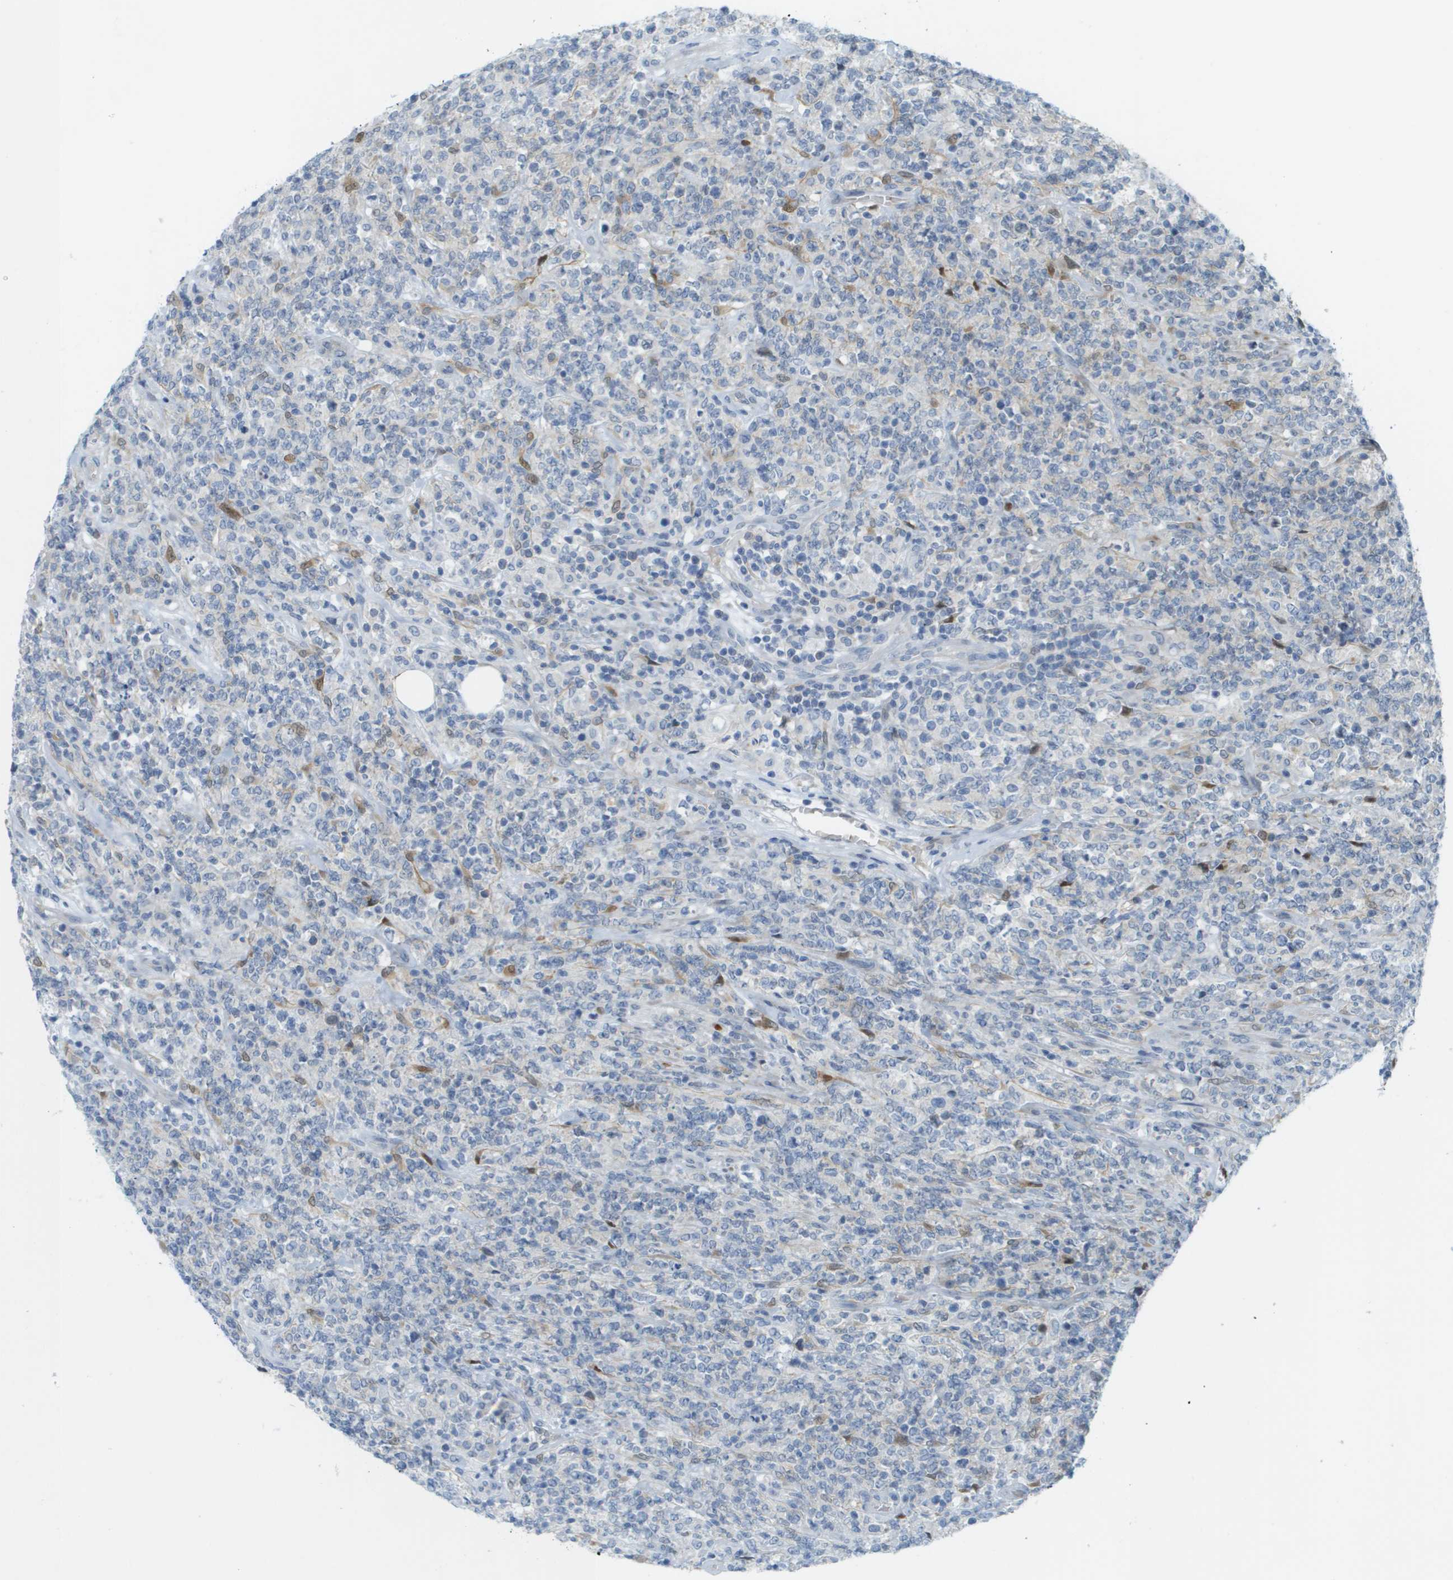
{"staining": {"intensity": "negative", "quantity": "none", "location": "none"}, "tissue": "lymphoma", "cell_type": "Tumor cells", "image_type": "cancer", "snomed": [{"axis": "morphology", "description": "Malignant lymphoma, non-Hodgkin's type, High grade"}, {"axis": "topography", "description": "Soft tissue"}], "caption": "Immunohistochemical staining of human lymphoma demonstrates no significant staining in tumor cells.", "gene": "CUL9", "patient": {"sex": "male", "age": 18}}